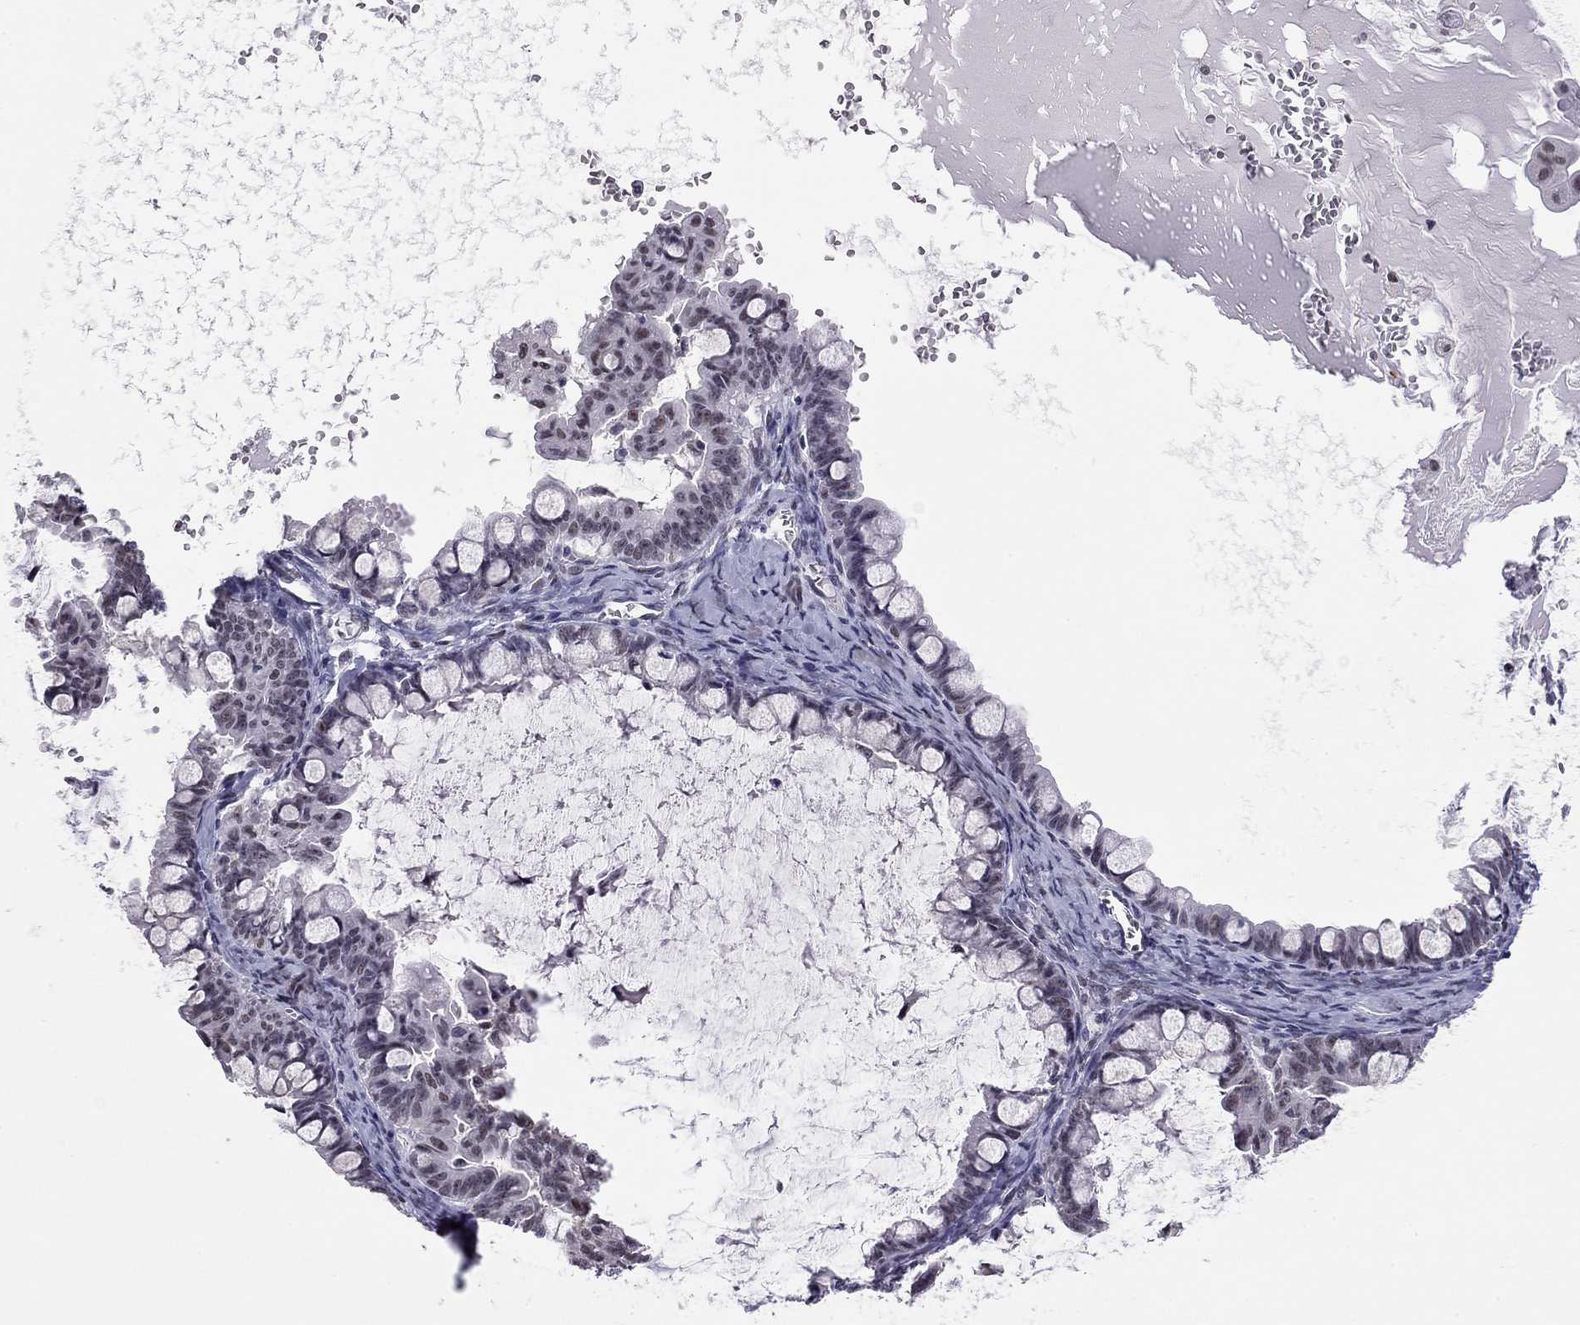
{"staining": {"intensity": "moderate", "quantity": "<25%", "location": "nuclear"}, "tissue": "ovarian cancer", "cell_type": "Tumor cells", "image_type": "cancer", "snomed": [{"axis": "morphology", "description": "Cystadenocarcinoma, mucinous, NOS"}, {"axis": "topography", "description": "Ovary"}], "caption": "Immunohistochemistry (IHC) staining of ovarian mucinous cystadenocarcinoma, which displays low levels of moderate nuclear expression in approximately <25% of tumor cells indicating moderate nuclear protein staining. The staining was performed using DAB (3,3'-diaminobenzidine) (brown) for protein detection and nuclei were counterstained in hematoxylin (blue).", "gene": "DOT1L", "patient": {"sex": "female", "age": 63}}